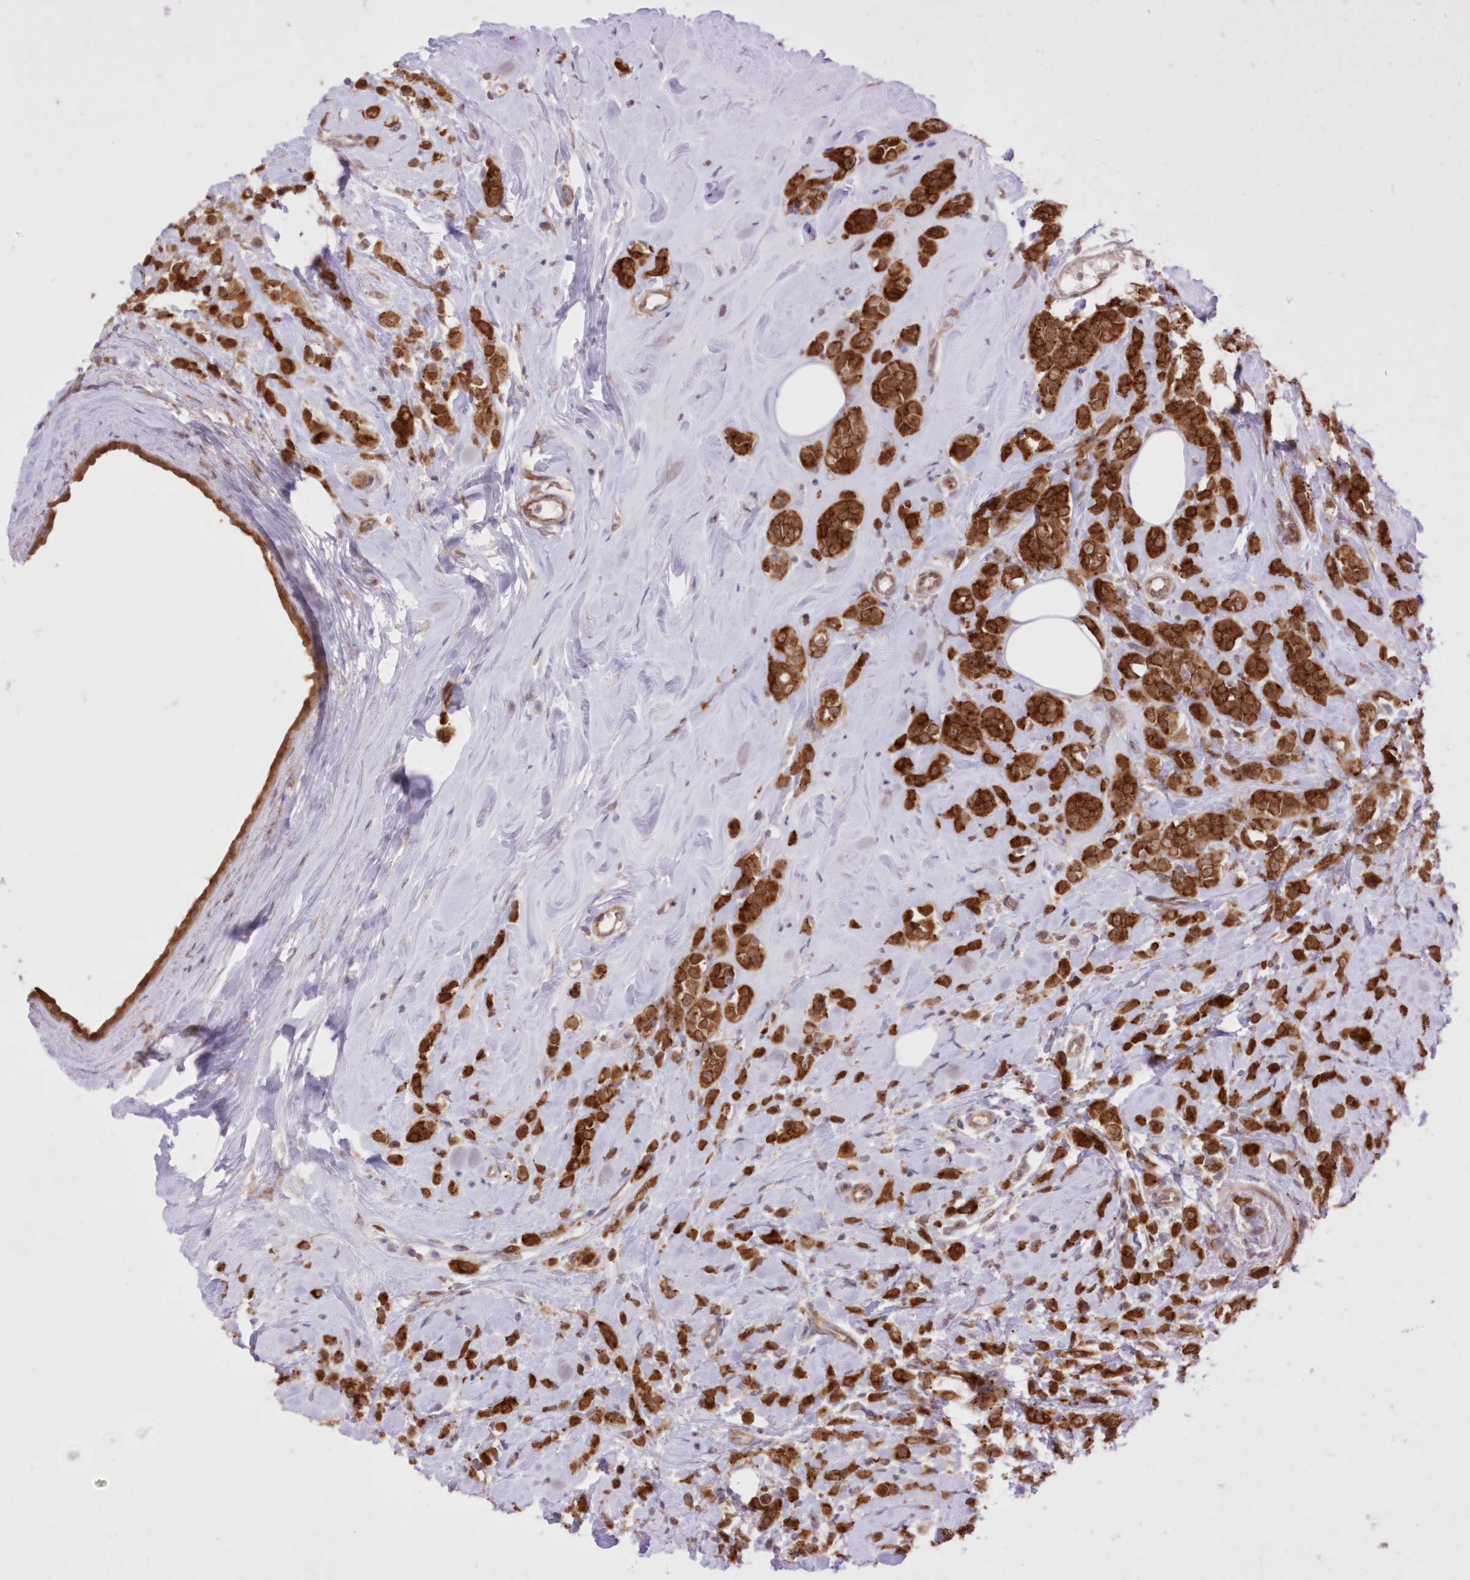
{"staining": {"intensity": "strong", "quantity": ">75%", "location": "cytoplasmic/membranous"}, "tissue": "breast cancer", "cell_type": "Tumor cells", "image_type": "cancer", "snomed": [{"axis": "morphology", "description": "Lobular carcinoma"}, {"axis": "topography", "description": "Breast"}], "caption": "The image displays immunohistochemical staining of breast lobular carcinoma. There is strong cytoplasmic/membranous expression is identified in about >75% of tumor cells. Using DAB (brown) and hematoxylin (blue) stains, captured at high magnification using brightfield microscopy.", "gene": "RNPEP", "patient": {"sex": "female", "age": 47}}